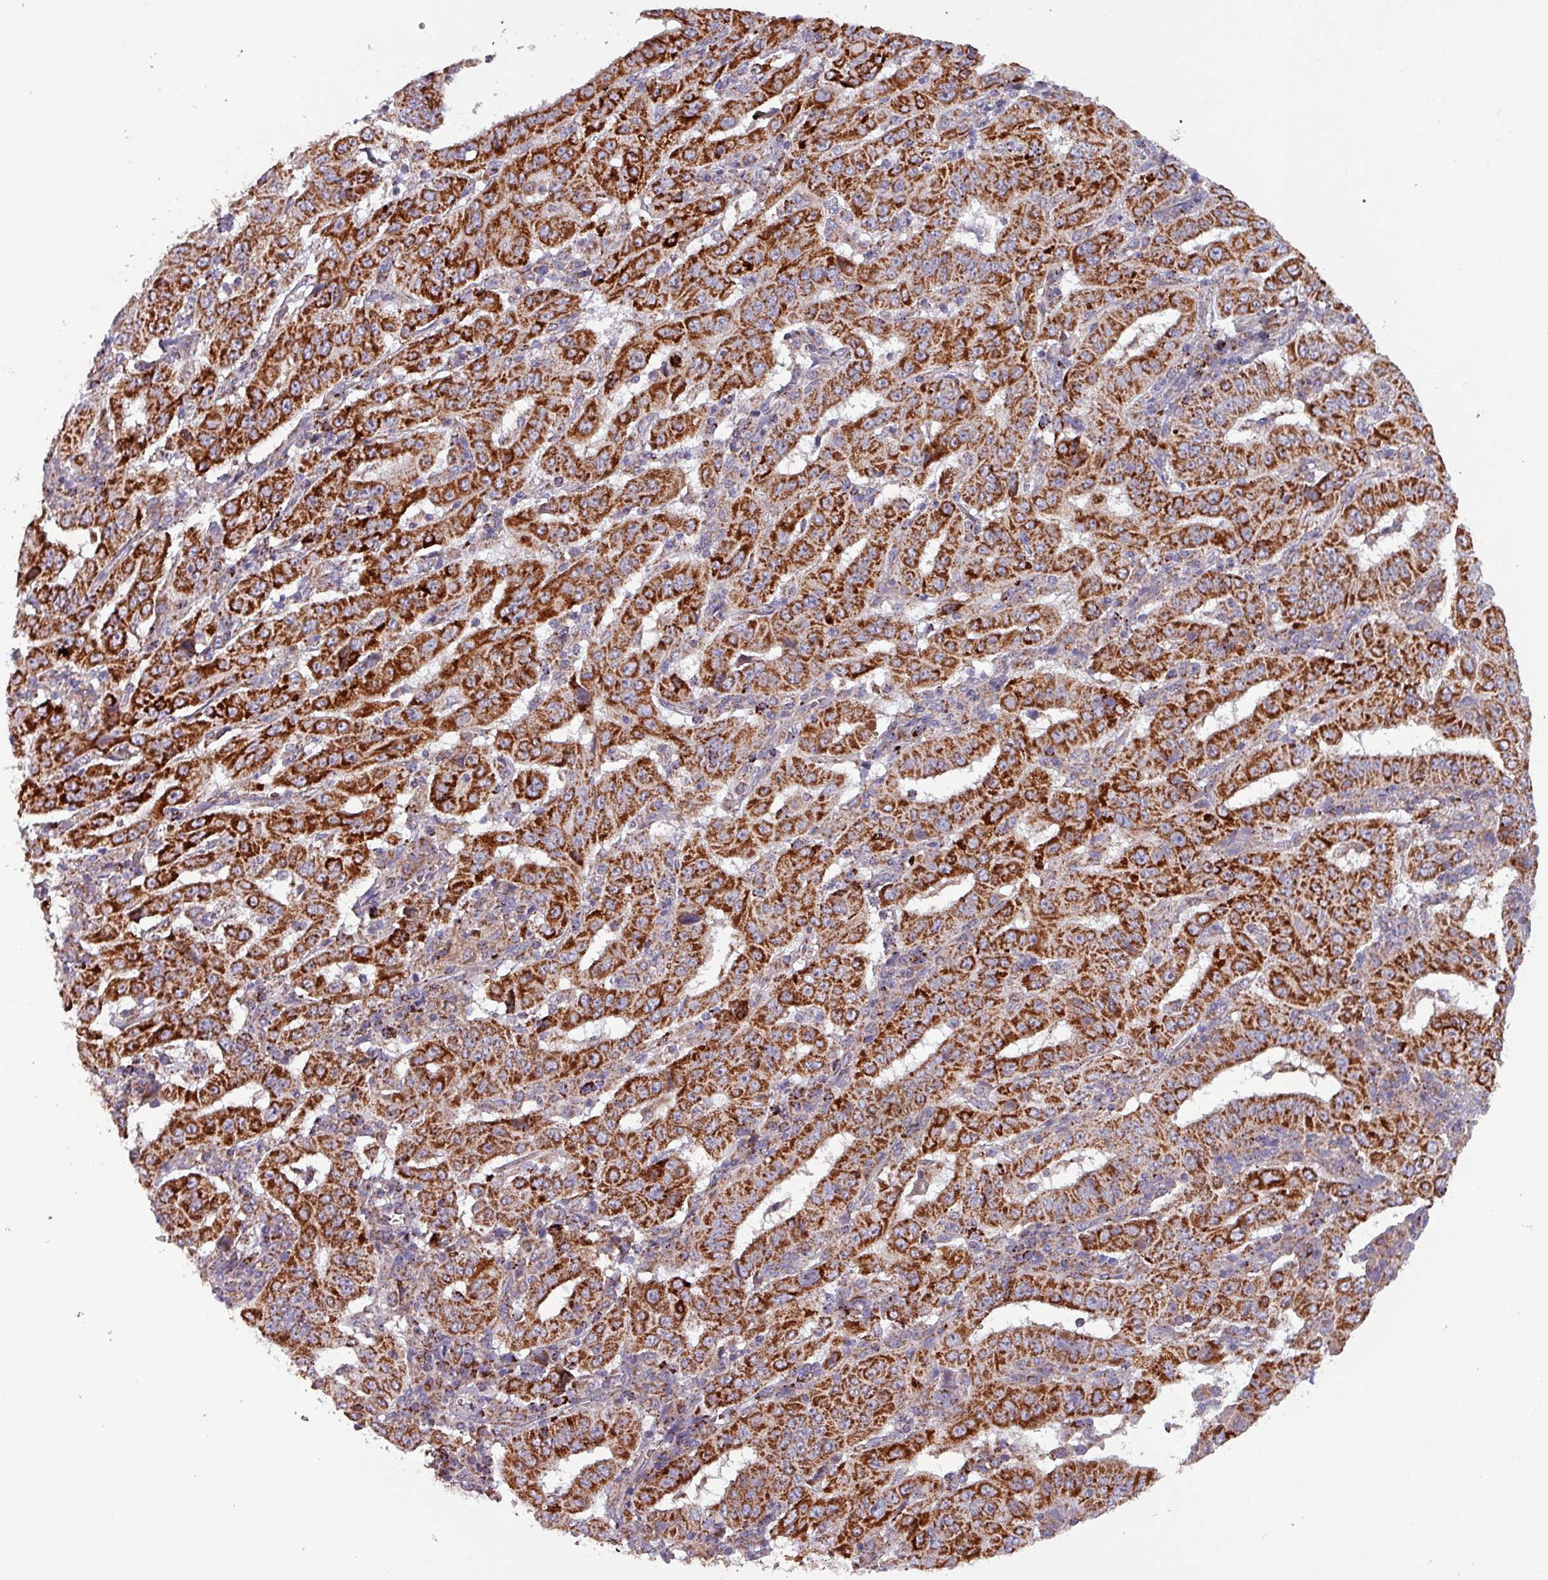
{"staining": {"intensity": "strong", "quantity": ">75%", "location": "cytoplasmic/membranous"}, "tissue": "pancreatic cancer", "cell_type": "Tumor cells", "image_type": "cancer", "snomed": [{"axis": "morphology", "description": "Adenocarcinoma, NOS"}, {"axis": "topography", "description": "Pancreas"}], "caption": "The immunohistochemical stain labels strong cytoplasmic/membranous expression in tumor cells of adenocarcinoma (pancreatic) tissue.", "gene": "ZNF322", "patient": {"sex": "male", "age": 63}}